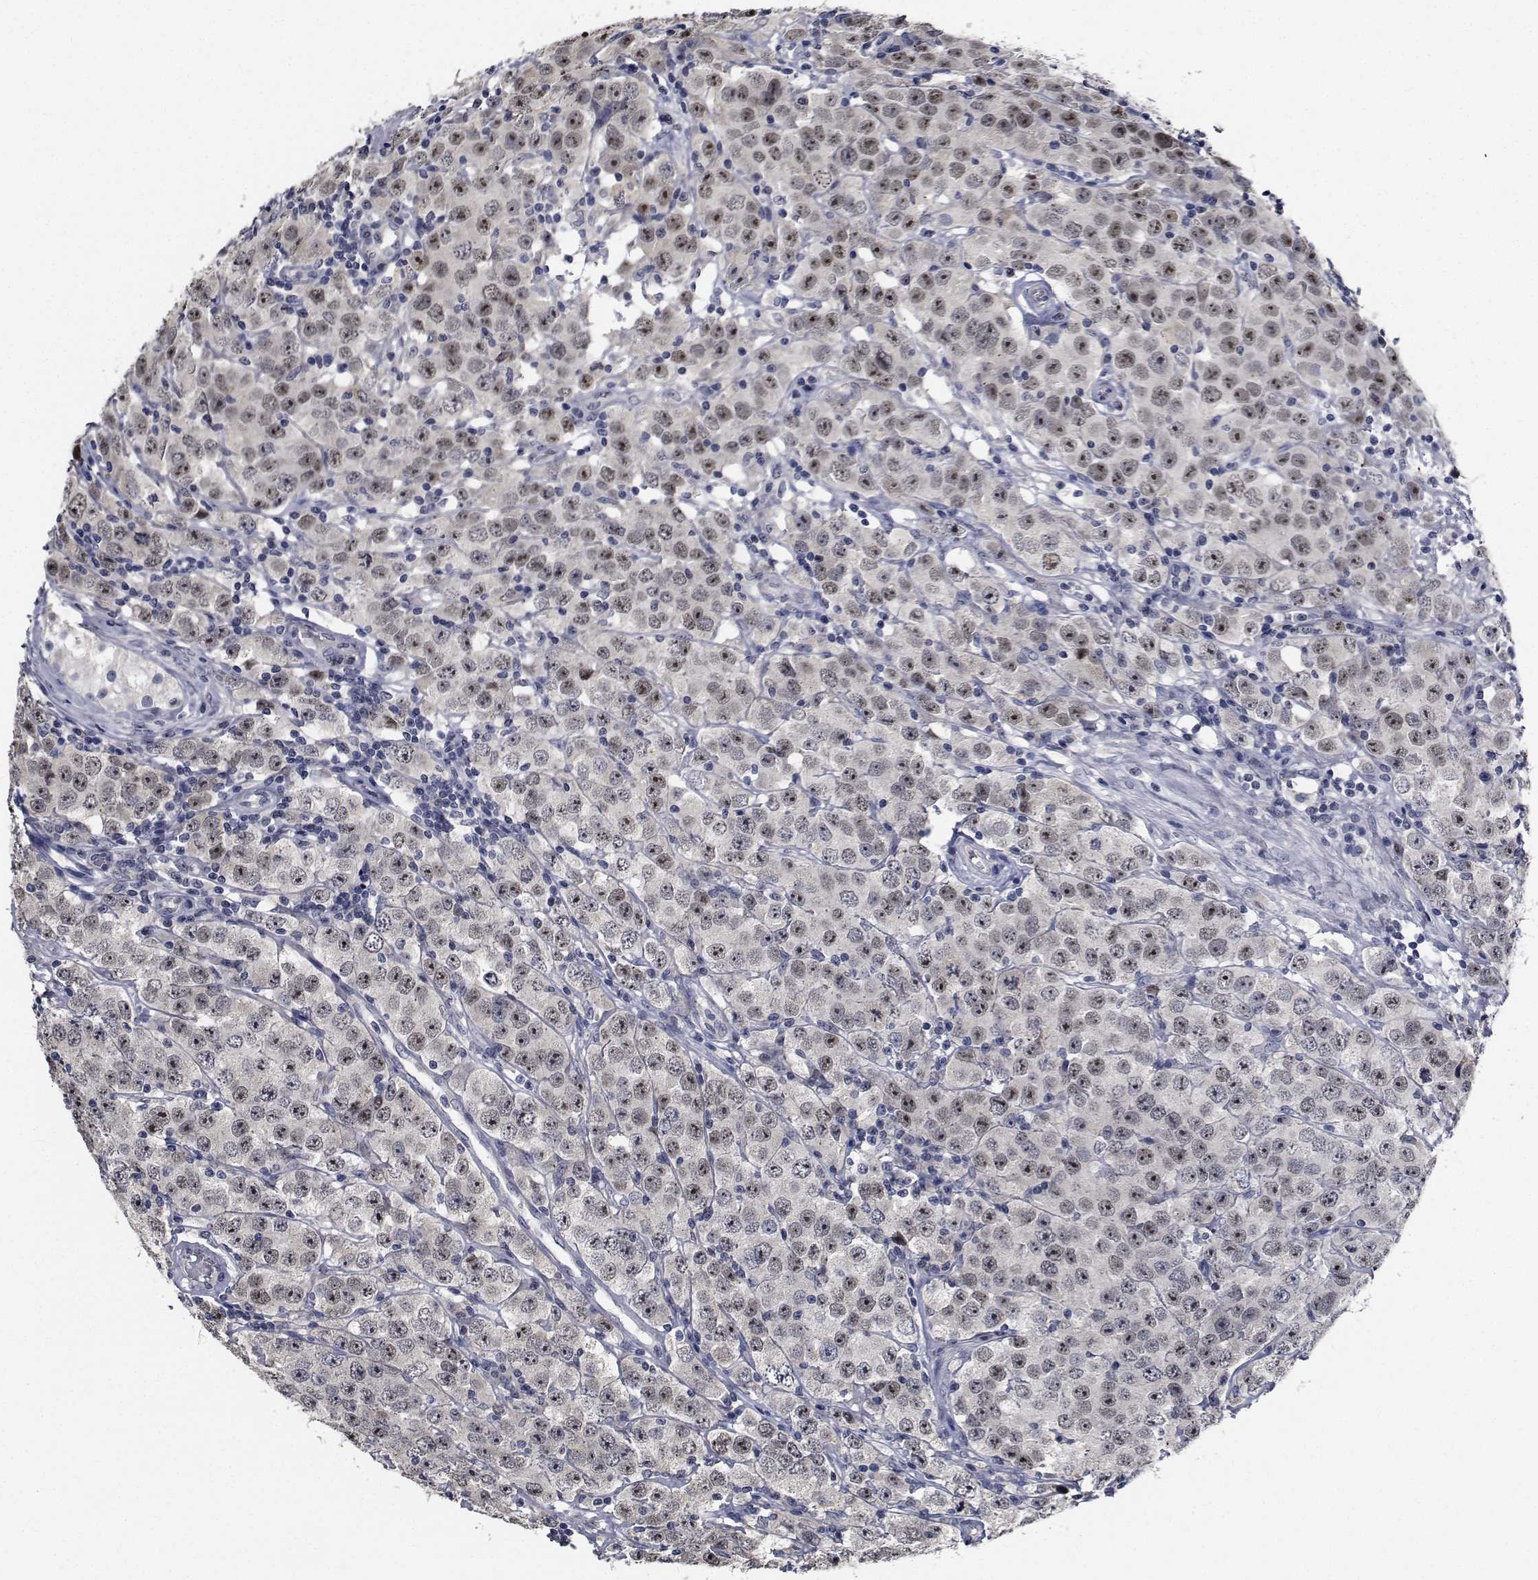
{"staining": {"intensity": "moderate", "quantity": ">75%", "location": "nuclear"}, "tissue": "testis cancer", "cell_type": "Tumor cells", "image_type": "cancer", "snomed": [{"axis": "morphology", "description": "Seminoma, NOS"}, {"axis": "topography", "description": "Testis"}], "caption": "High-magnification brightfield microscopy of testis seminoma stained with DAB (3,3'-diaminobenzidine) (brown) and counterstained with hematoxylin (blue). tumor cells exhibit moderate nuclear positivity is appreciated in approximately>75% of cells. (IHC, brightfield microscopy, high magnification).", "gene": "NVL", "patient": {"sex": "male", "age": 52}}